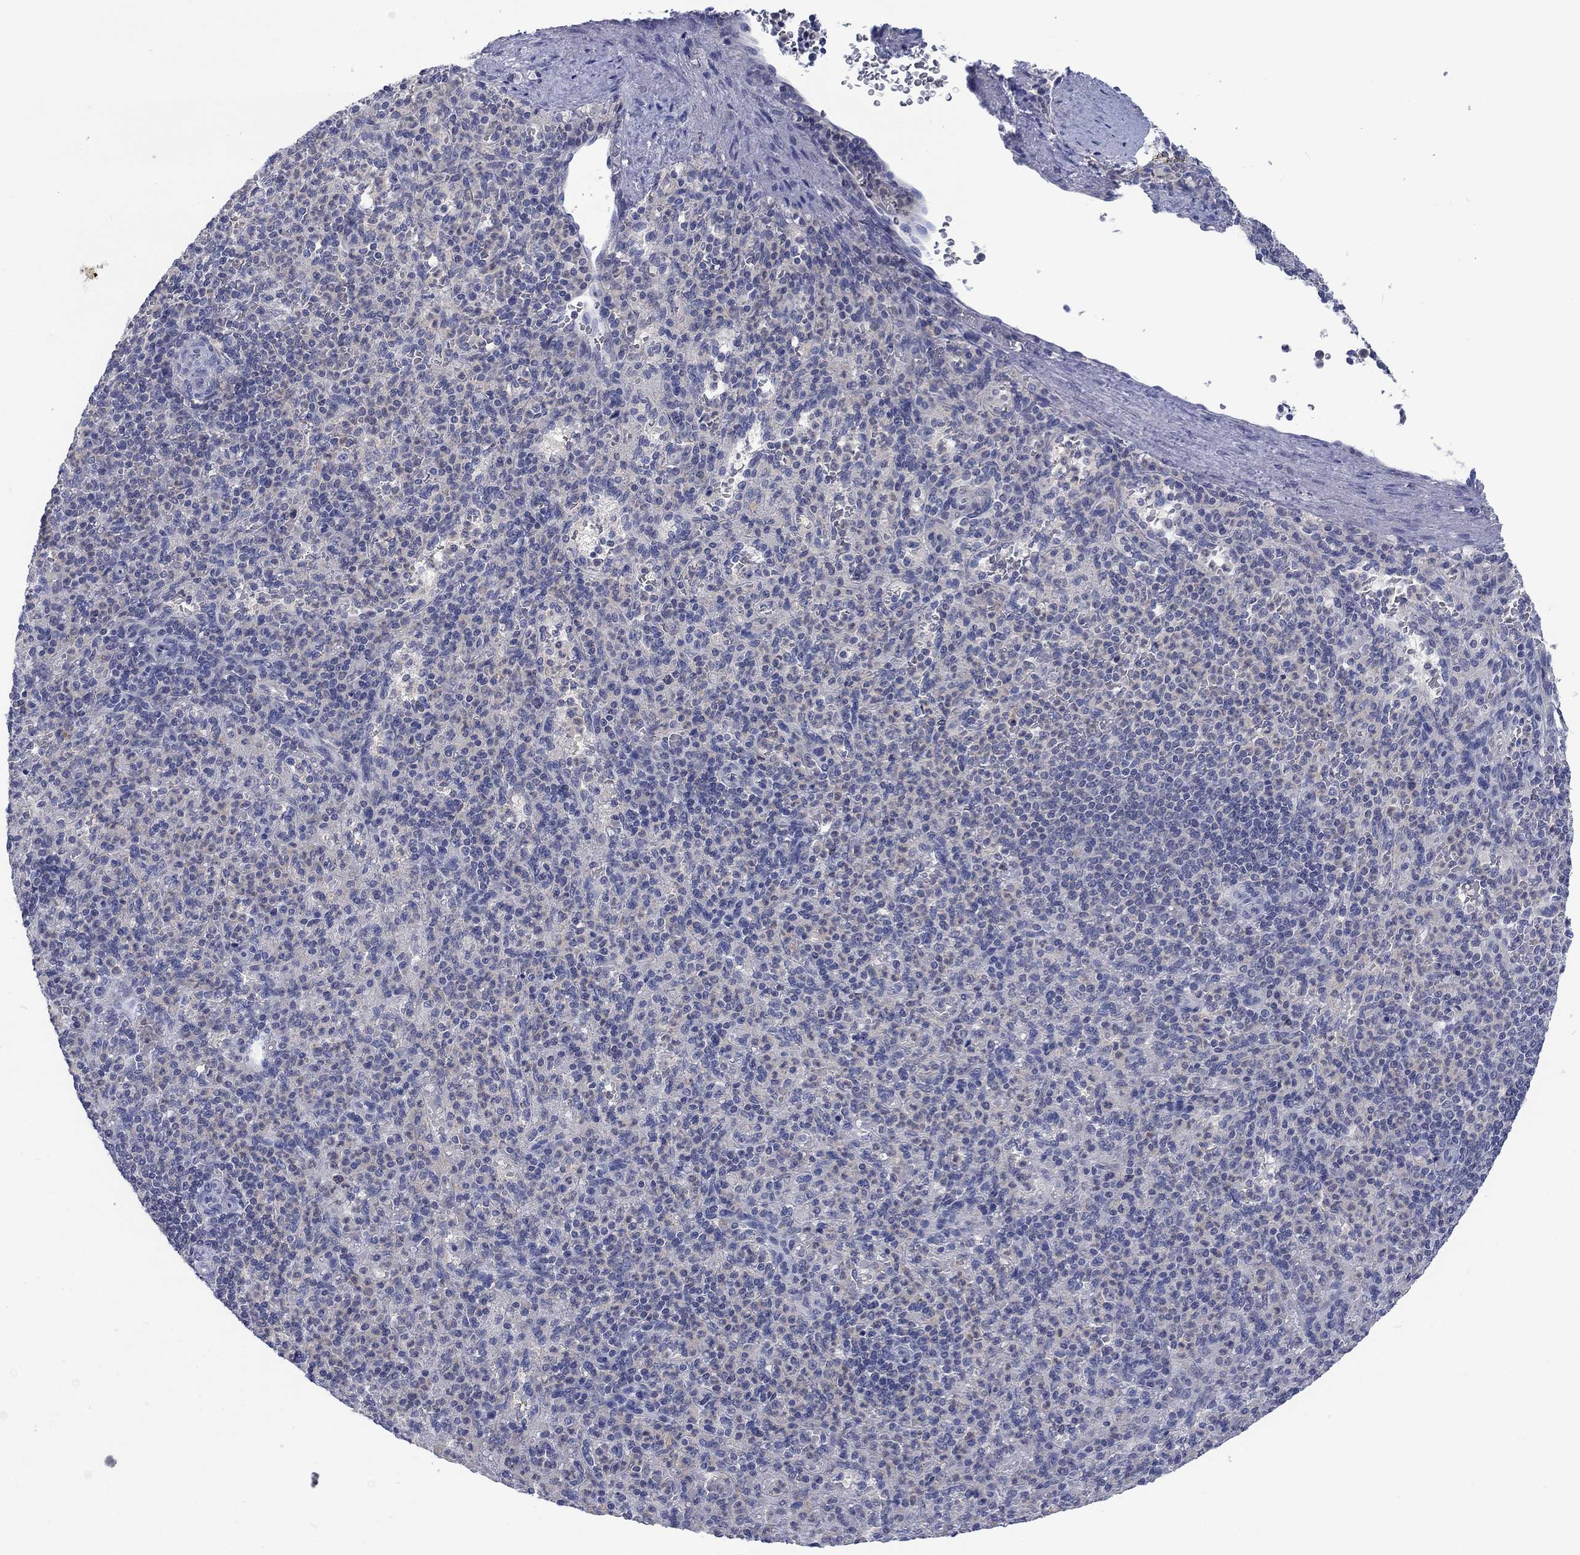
{"staining": {"intensity": "negative", "quantity": "none", "location": "none"}, "tissue": "spleen", "cell_type": "Cells in red pulp", "image_type": "normal", "snomed": [{"axis": "morphology", "description": "Normal tissue, NOS"}, {"axis": "topography", "description": "Spleen"}], "caption": "Immunohistochemistry (IHC) image of normal spleen: spleen stained with DAB demonstrates no significant protein positivity in cells in red pulp.", "gene": "FER1L6", "patient": {"sex": "female", "age": 74}}